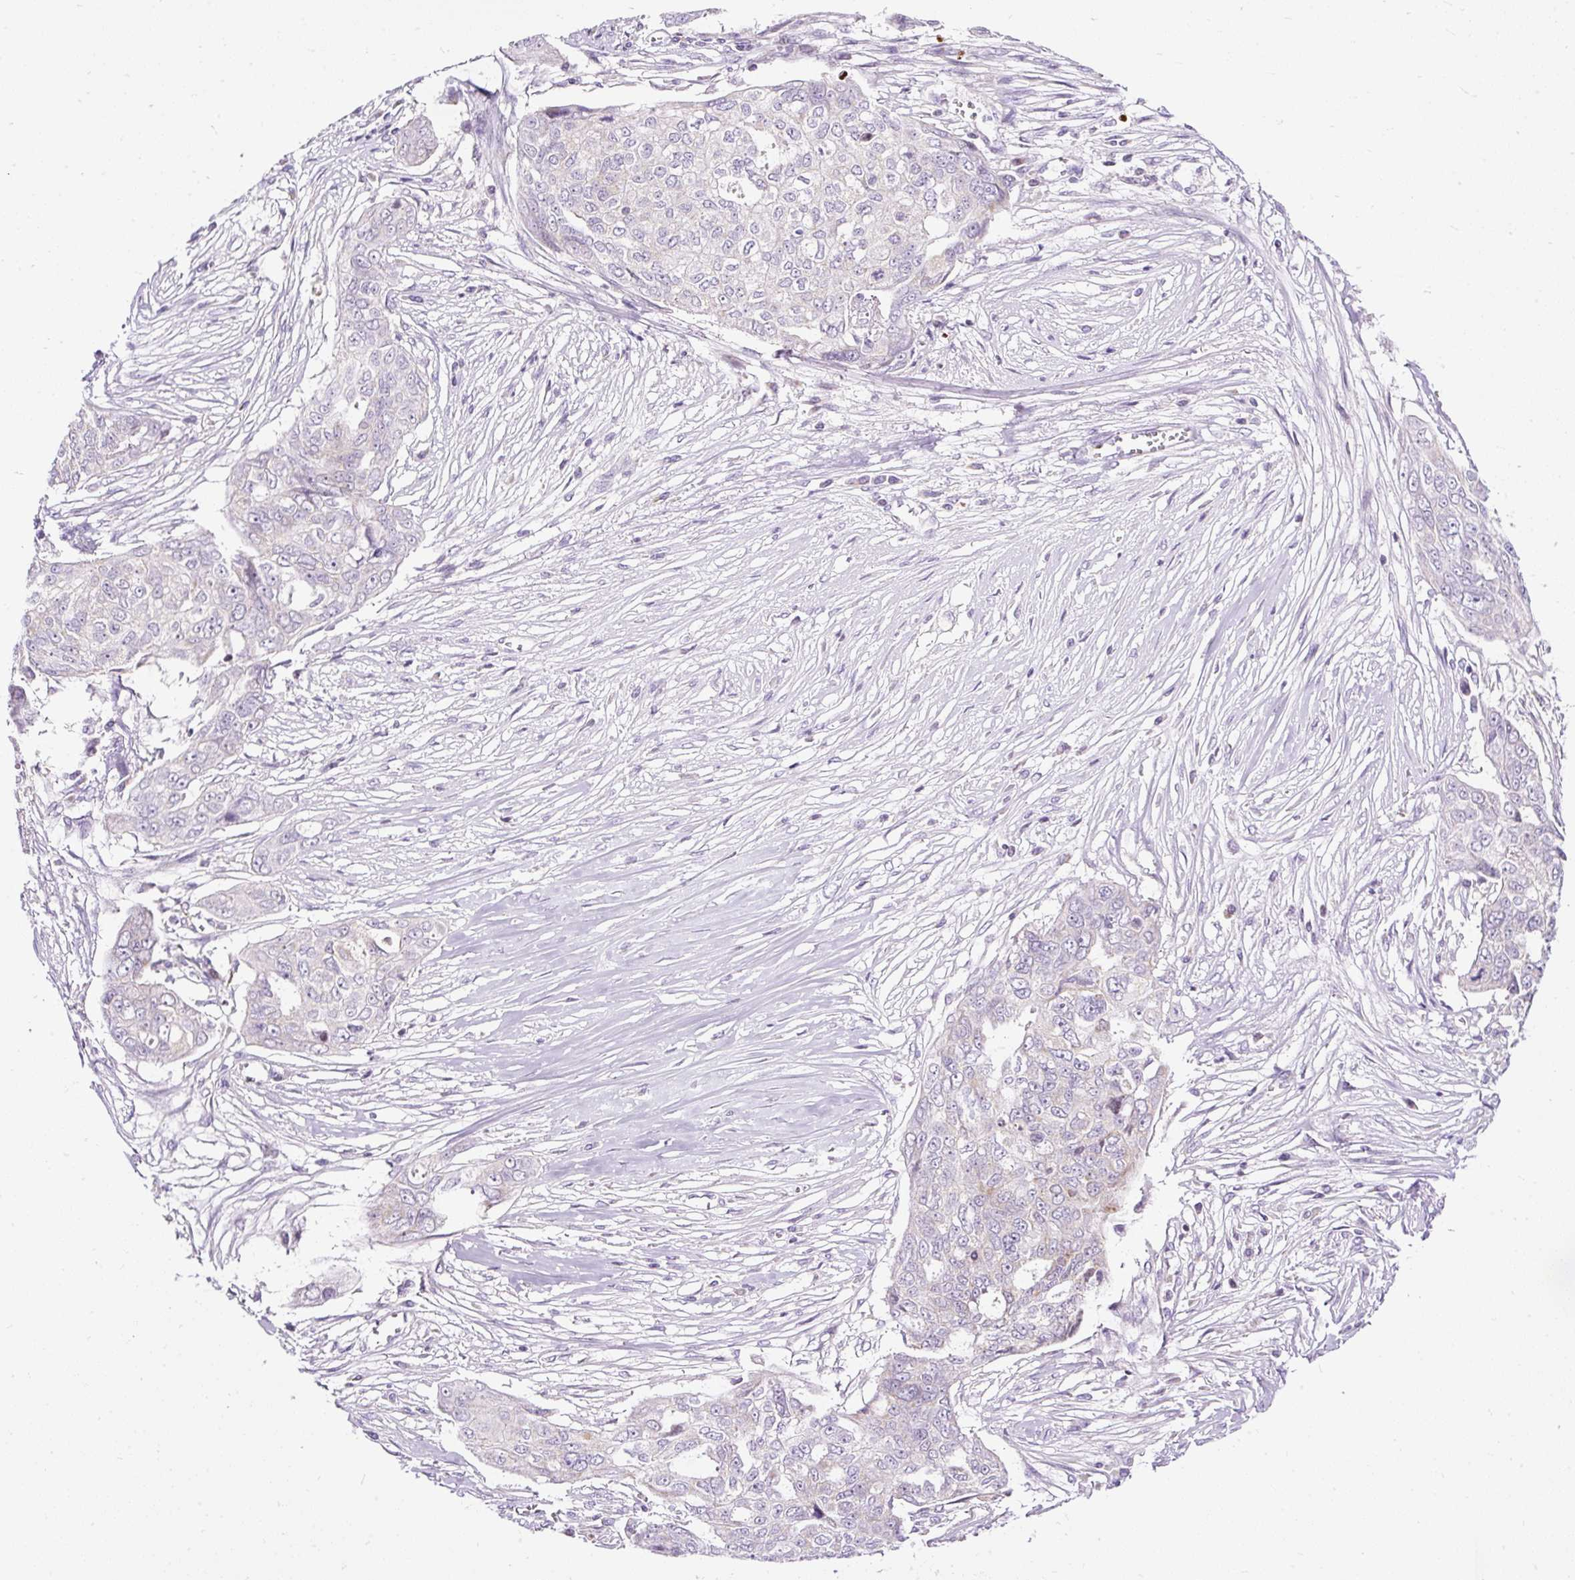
{"staining": {"intensity": "negative", "quantity": "none", "location": "none"}, "tissue": "ovarian cancer", "cell_type": "Tumor cells", "image_type": "cancer", "snomed": [{"axis": "morphology", "description": "Carcinoma, endometroid"}, {"axis": "topography", "description": "Ovary"}], "caption": "A photomicrograph of human ovarian cancer (endometroid carcinoma) is negative for staining in tumor cells. The staining is performed using DAB brown chromogen with nuclei counter-stained in using hematoxylin.", "gene": "FMC1", "patient": {"sex": "female", "age": 70}}